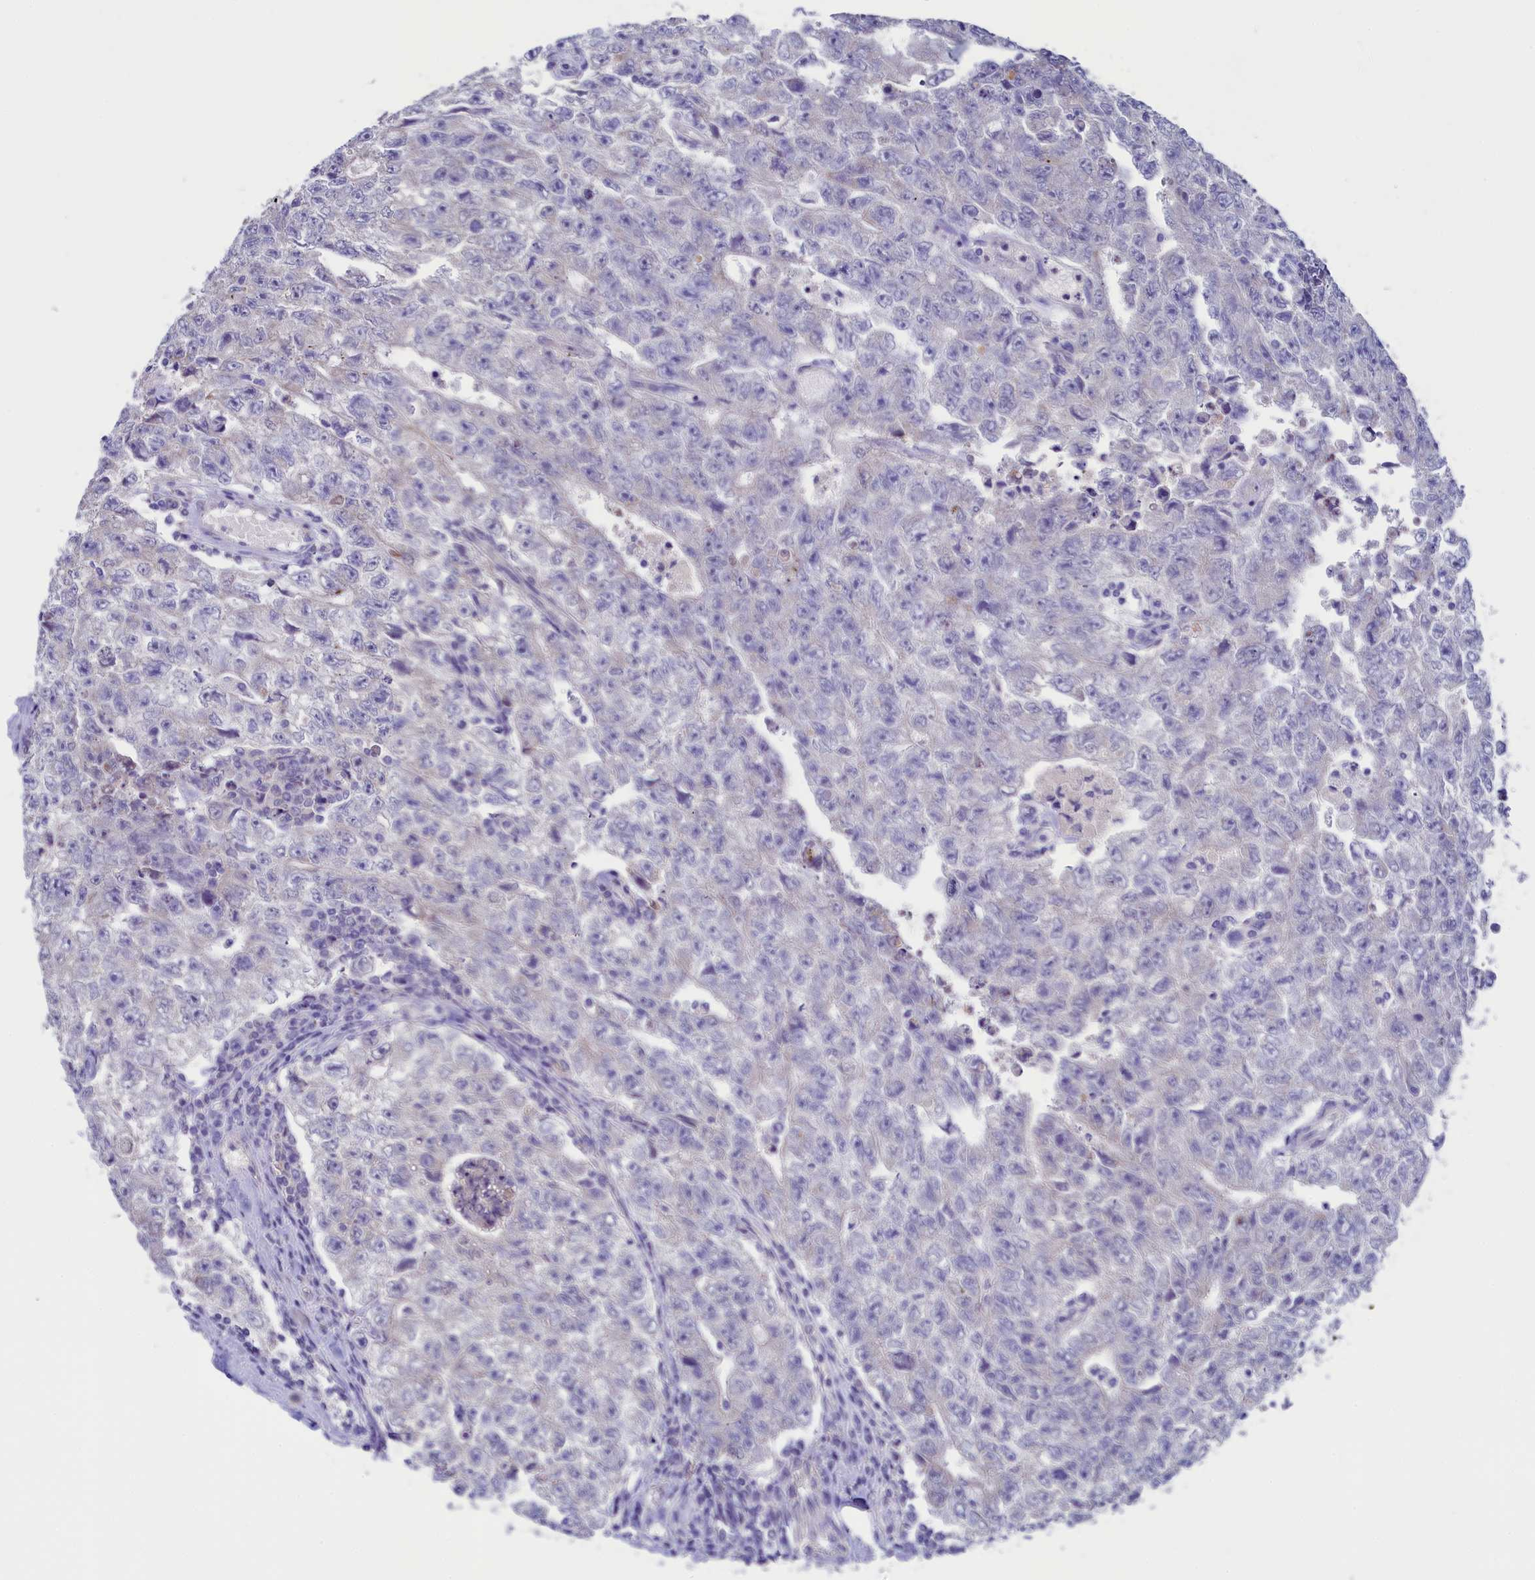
{"staining": {"intensity": "negative", "quantity": "none", "location": "none"}, "tissue": "testis cancer", "cell_type": "Tumor cells", "image_type": "cancer", "snomed": [{"axis": "morphology", "description": "Carcinoma, Embryonal, NOS"}, {"axis": "topography", "description": "Testis"}], "caption": "Immunohistochemistry histopathology image of testis cancer stained for a protein (brown), which exhibits no positivity in tumor cells.", "gene": "FLYWCH2", "patient": {"sex": "male", "age": 17}}